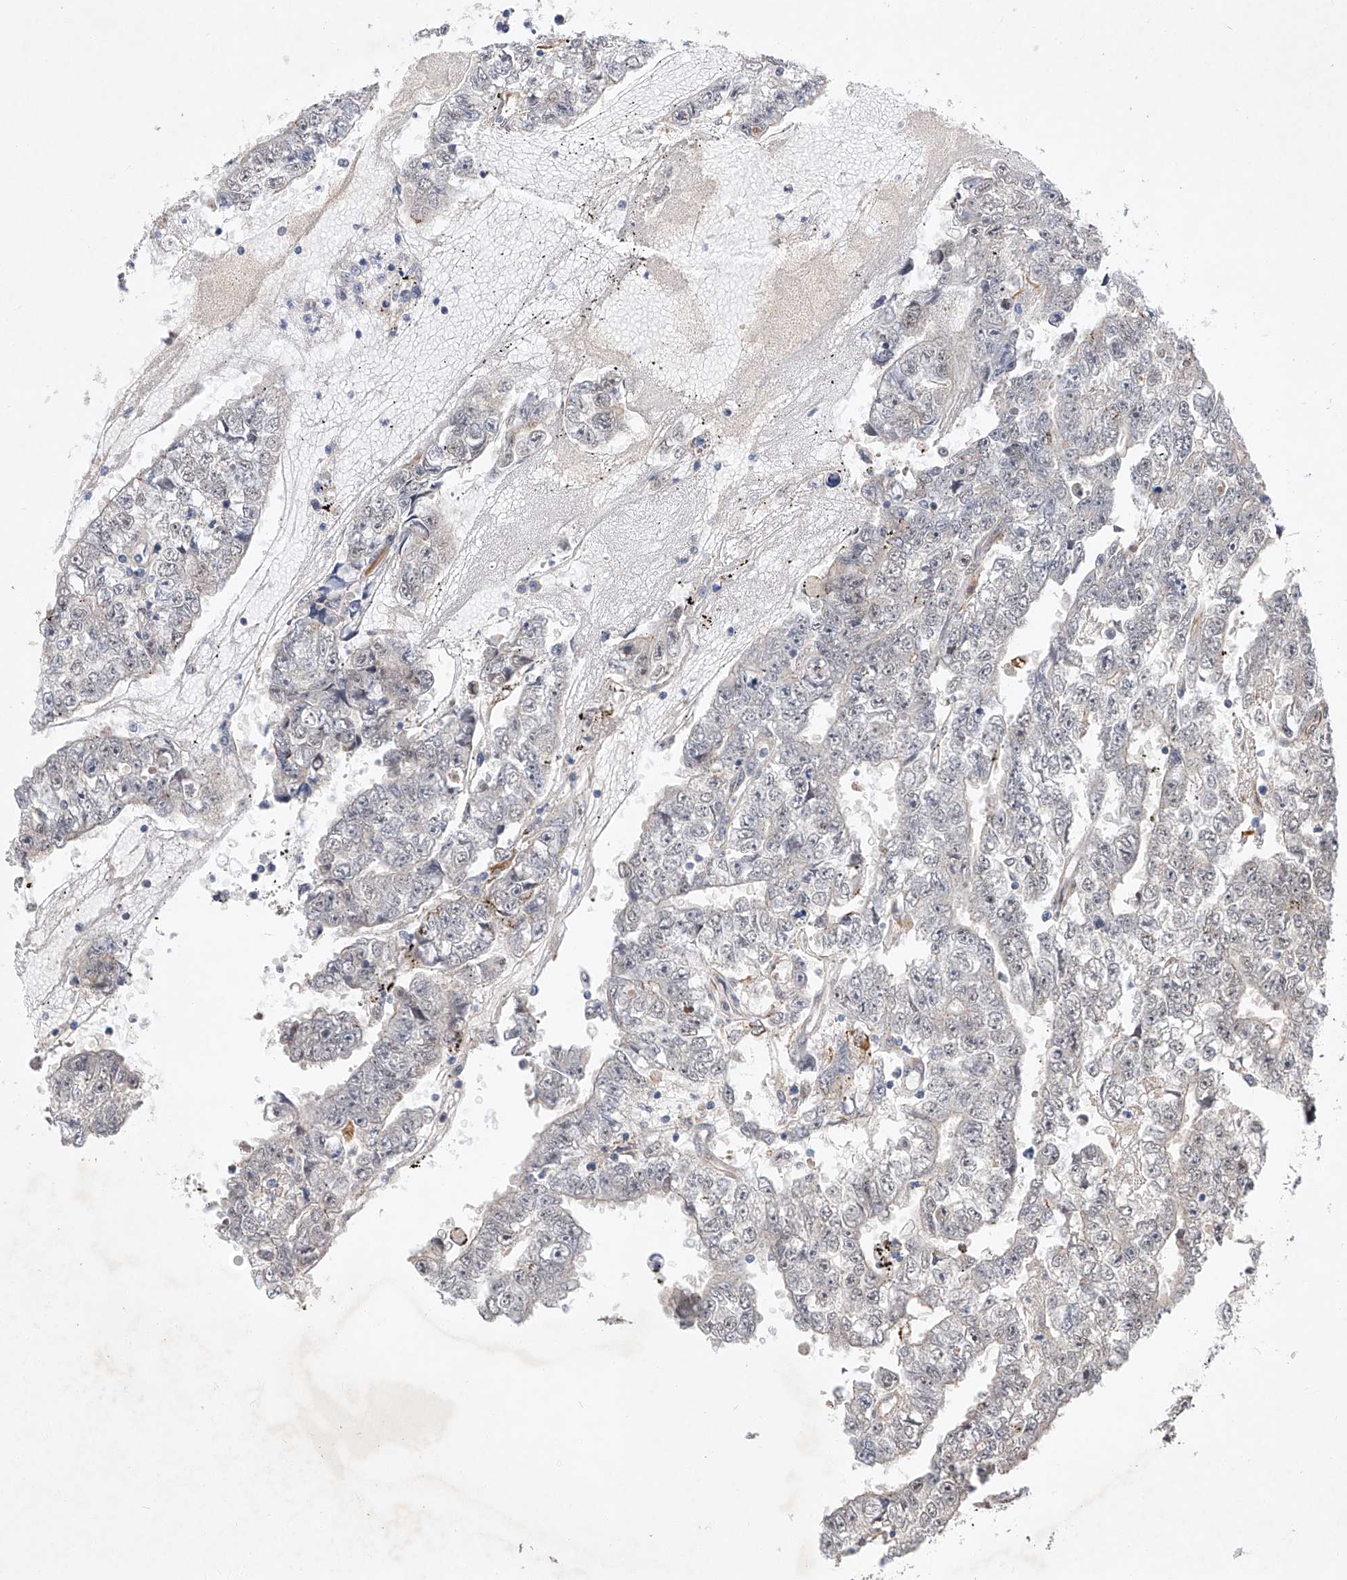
{"staining": {"intensity": "negative", "quantity": "none", "location": "none"}, "tissue": "testis cancer", "cell_type": "Tumor cells", "image_type": "cancer", "snomed": [{"axis": "morphology", "description": "Carcinoma, Embryonal, NOS"}, {"axis": "topography", "description": "Testis"}], "caption": "This is an IHC photomicrograph of testis embryonal carcinoma. There is no staining in tumor cells.", "gene": "AMD1", "patient": {"sex": "male", "age": 25}}